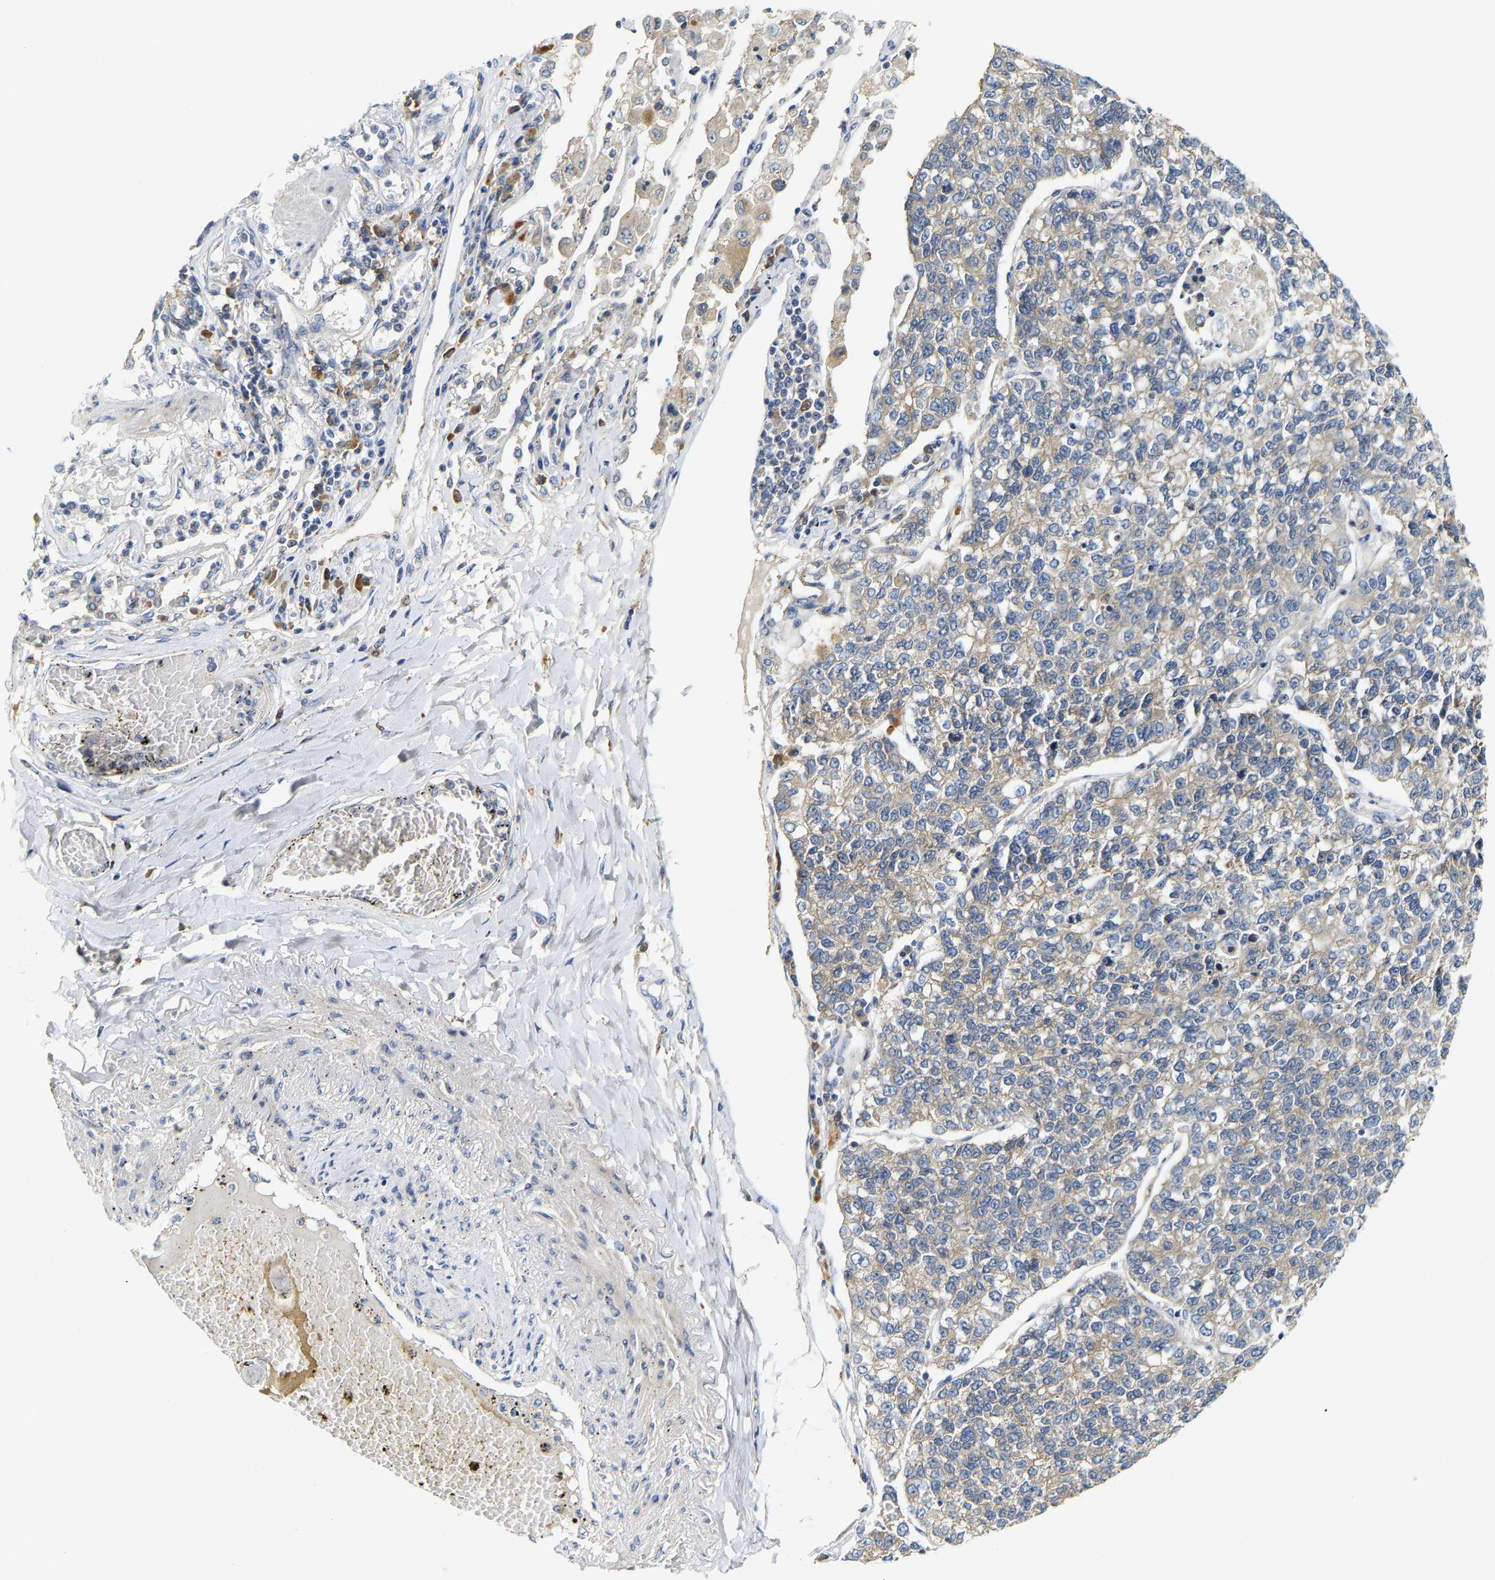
{"staining": {"intensity": "weak", "quantity": ">75%", "location": "cytoplasmic/membranous"}, "tissue": "lung cancer", "cell_type": "Tumor cells", "image_type": "cancer", "snomed": [{"axis": "morphology", "description": "Adenocarcinoma, NOS"}, {"axis": "topography", "description": "Lung"}], "caption": "There is low levels of weak cytoplasmic/membranous staining in tumor cells of lung cancer (adenocarcinoma), as demonstrated by immunohistochemical staining (brown color).", "gene": "PCNT", "patient": {"sex": "male", "age": 49}}